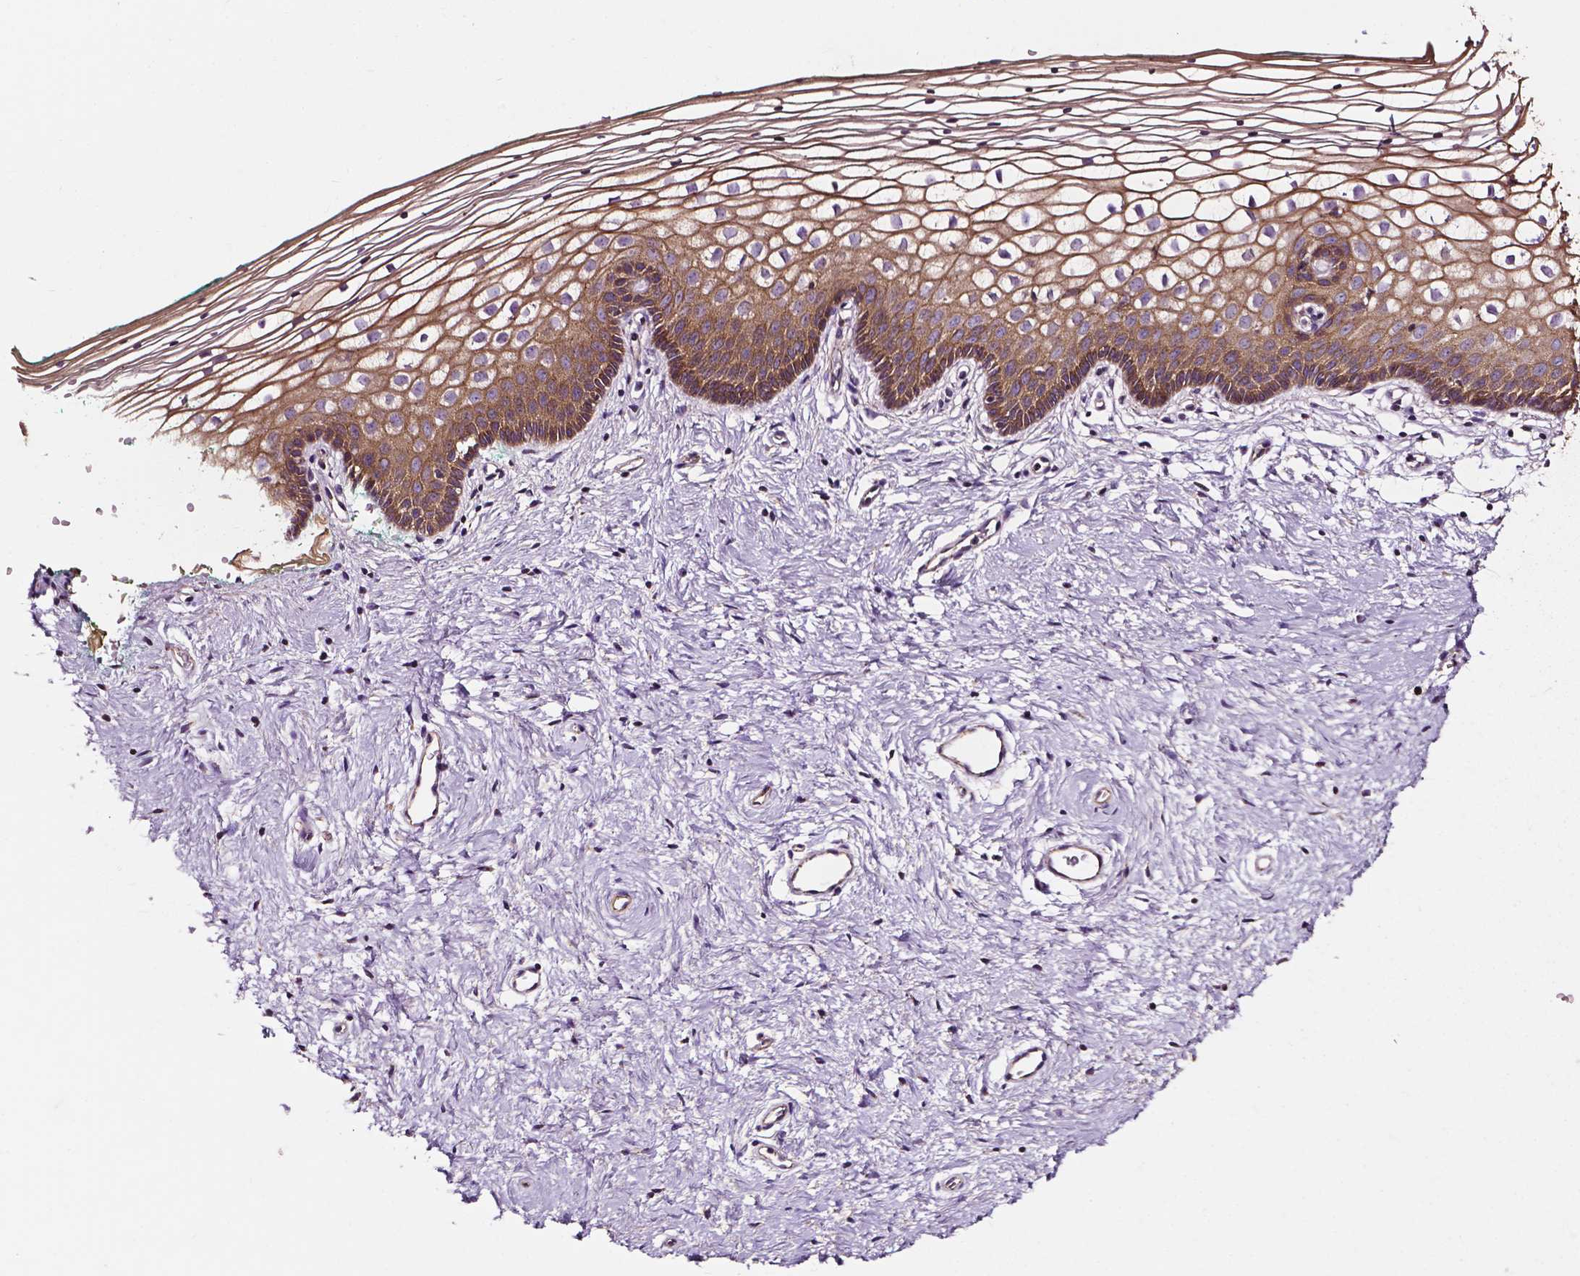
{"staining": {"intensity": "moderate", "quantity": ">75%", "location": "cytoplasmic/membranous"}, "tissue": "vagina", "cell_type": "Squamous epithelial cells", "image_type": "normal", "snomed": [{"axis": "morphology", "description": "Normal tissue, NOS"}, {"axis": "topography", "description": "Vagina"}], "caption": "A brown stain highlights moderate cytoplasmic/membranous staining of a protein in squamous epithelial cells of benign vagina.", "gene": "ATG16L1", "patient": {"sex": "female", "age": 36}}